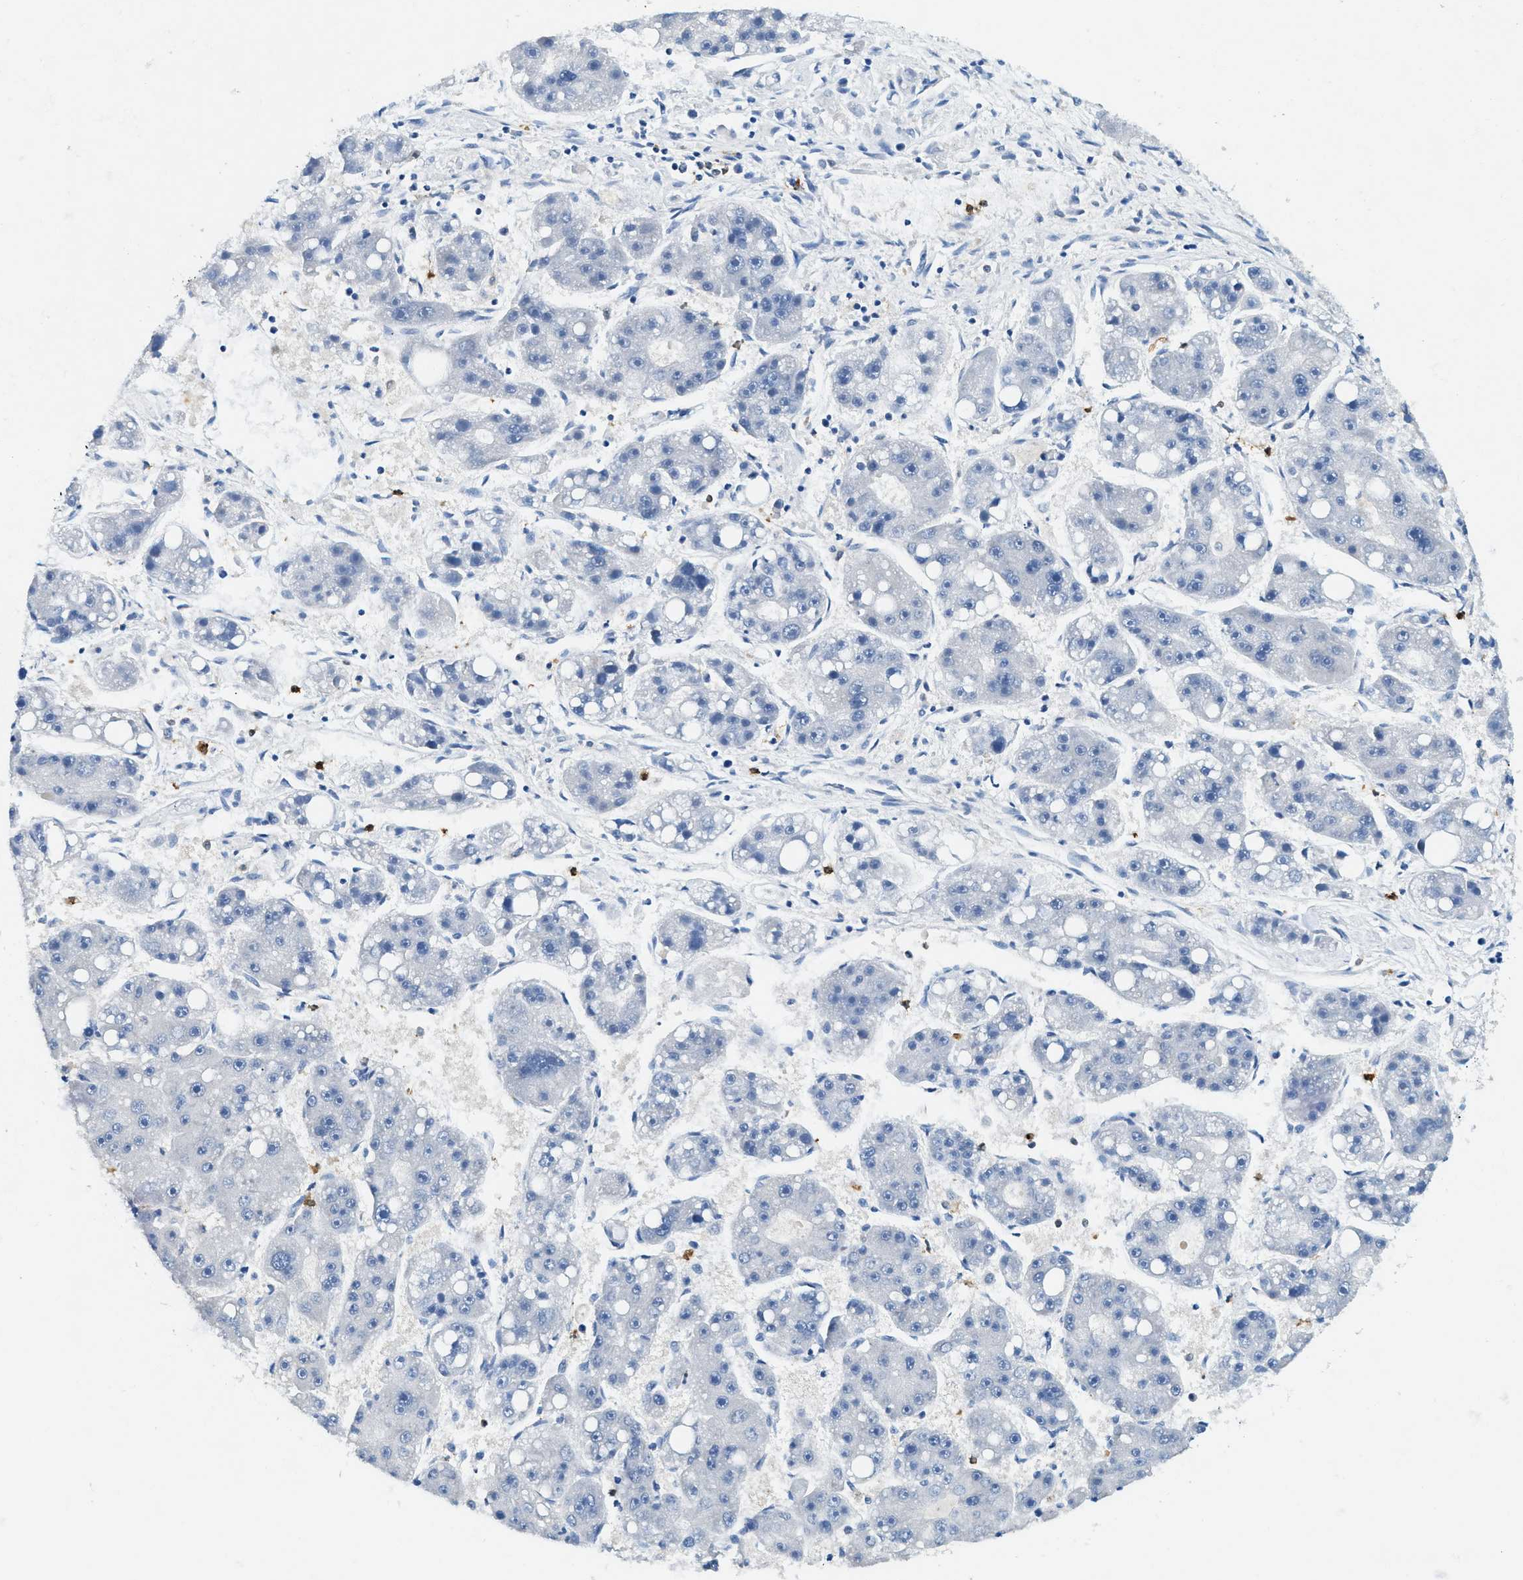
{"staining": {"intensity": "negative", "quantity": "none", "location": "none"}, "tissue": "liver cancer", "cell_type": "Tumor cells", "image_type": "cancer", "snomed": [{"axis": "morphology", "description": "Carcinoma, Hepatocellular, NOS"}, {"axis": "topography", "description": "Liver"}], "caption": "DAB immunohistochemical staining of human liver cancer displays no significant positivity in tumor cells.", "gene": "ZDHHC13", "patient": {"sex": "female", "age": 61}}